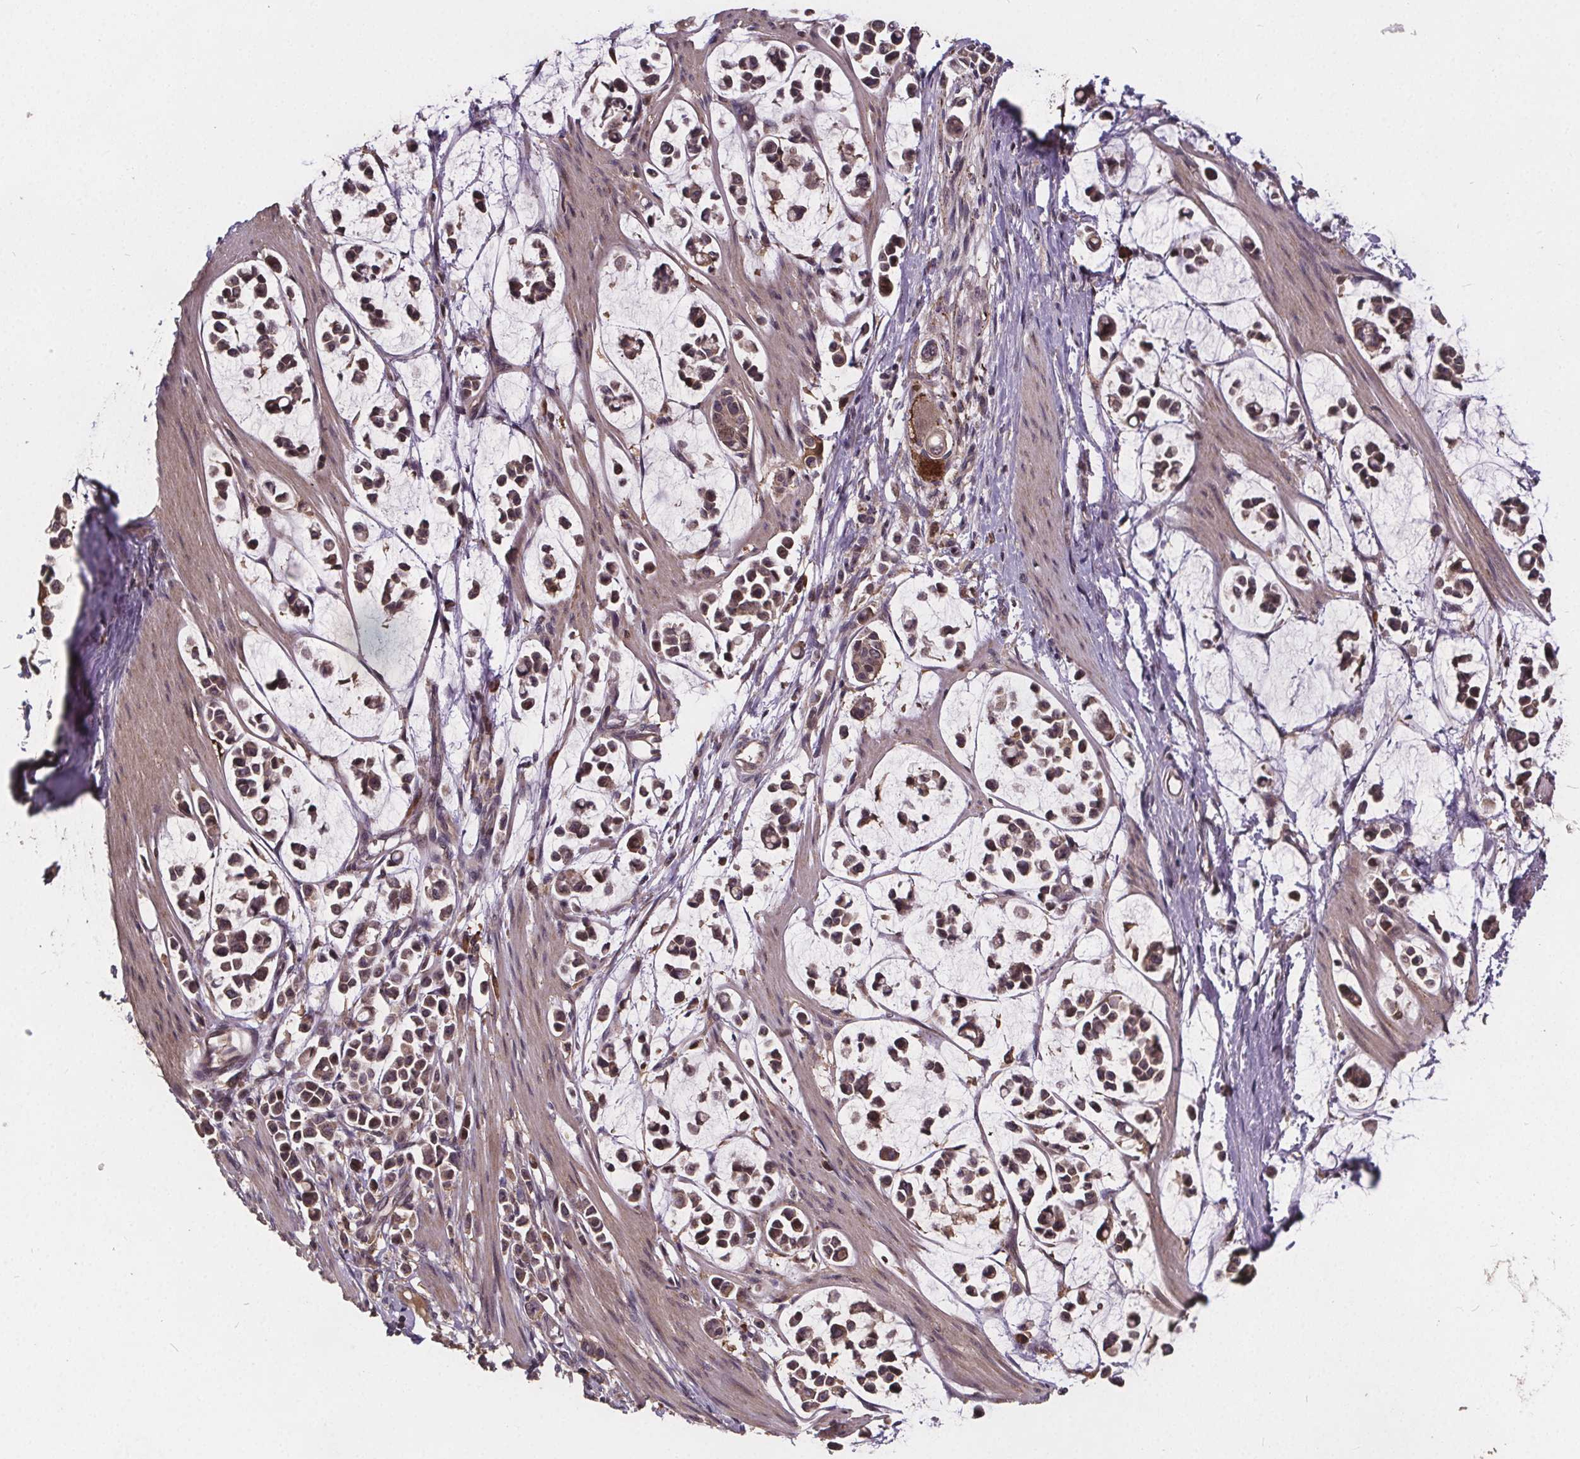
{"staining": {"intensity": "weak", "quantity": "25%-75%", "location": "cytoplasmic/membranous,nuclear"}, "tissue": "stomach cancer", "cell_type": "Tumor cells", "image_type": "cancer", "snomed": [{"axis": "morphology", "description": "Adenocarcinoma, NOS"}, {"axis": "topography", "description": "Stomach"}], "caption": "Immunohistochemistry (IHC) (DAB (3,3'-diaminobenzidine)) staining of stomach cancer displays weak cytoplasmic/membranous and nuclear protein staining in about 25%-75% of tumor cells.", "gene": "USP9X", "patient": {"sex": "male", "age": 82}}